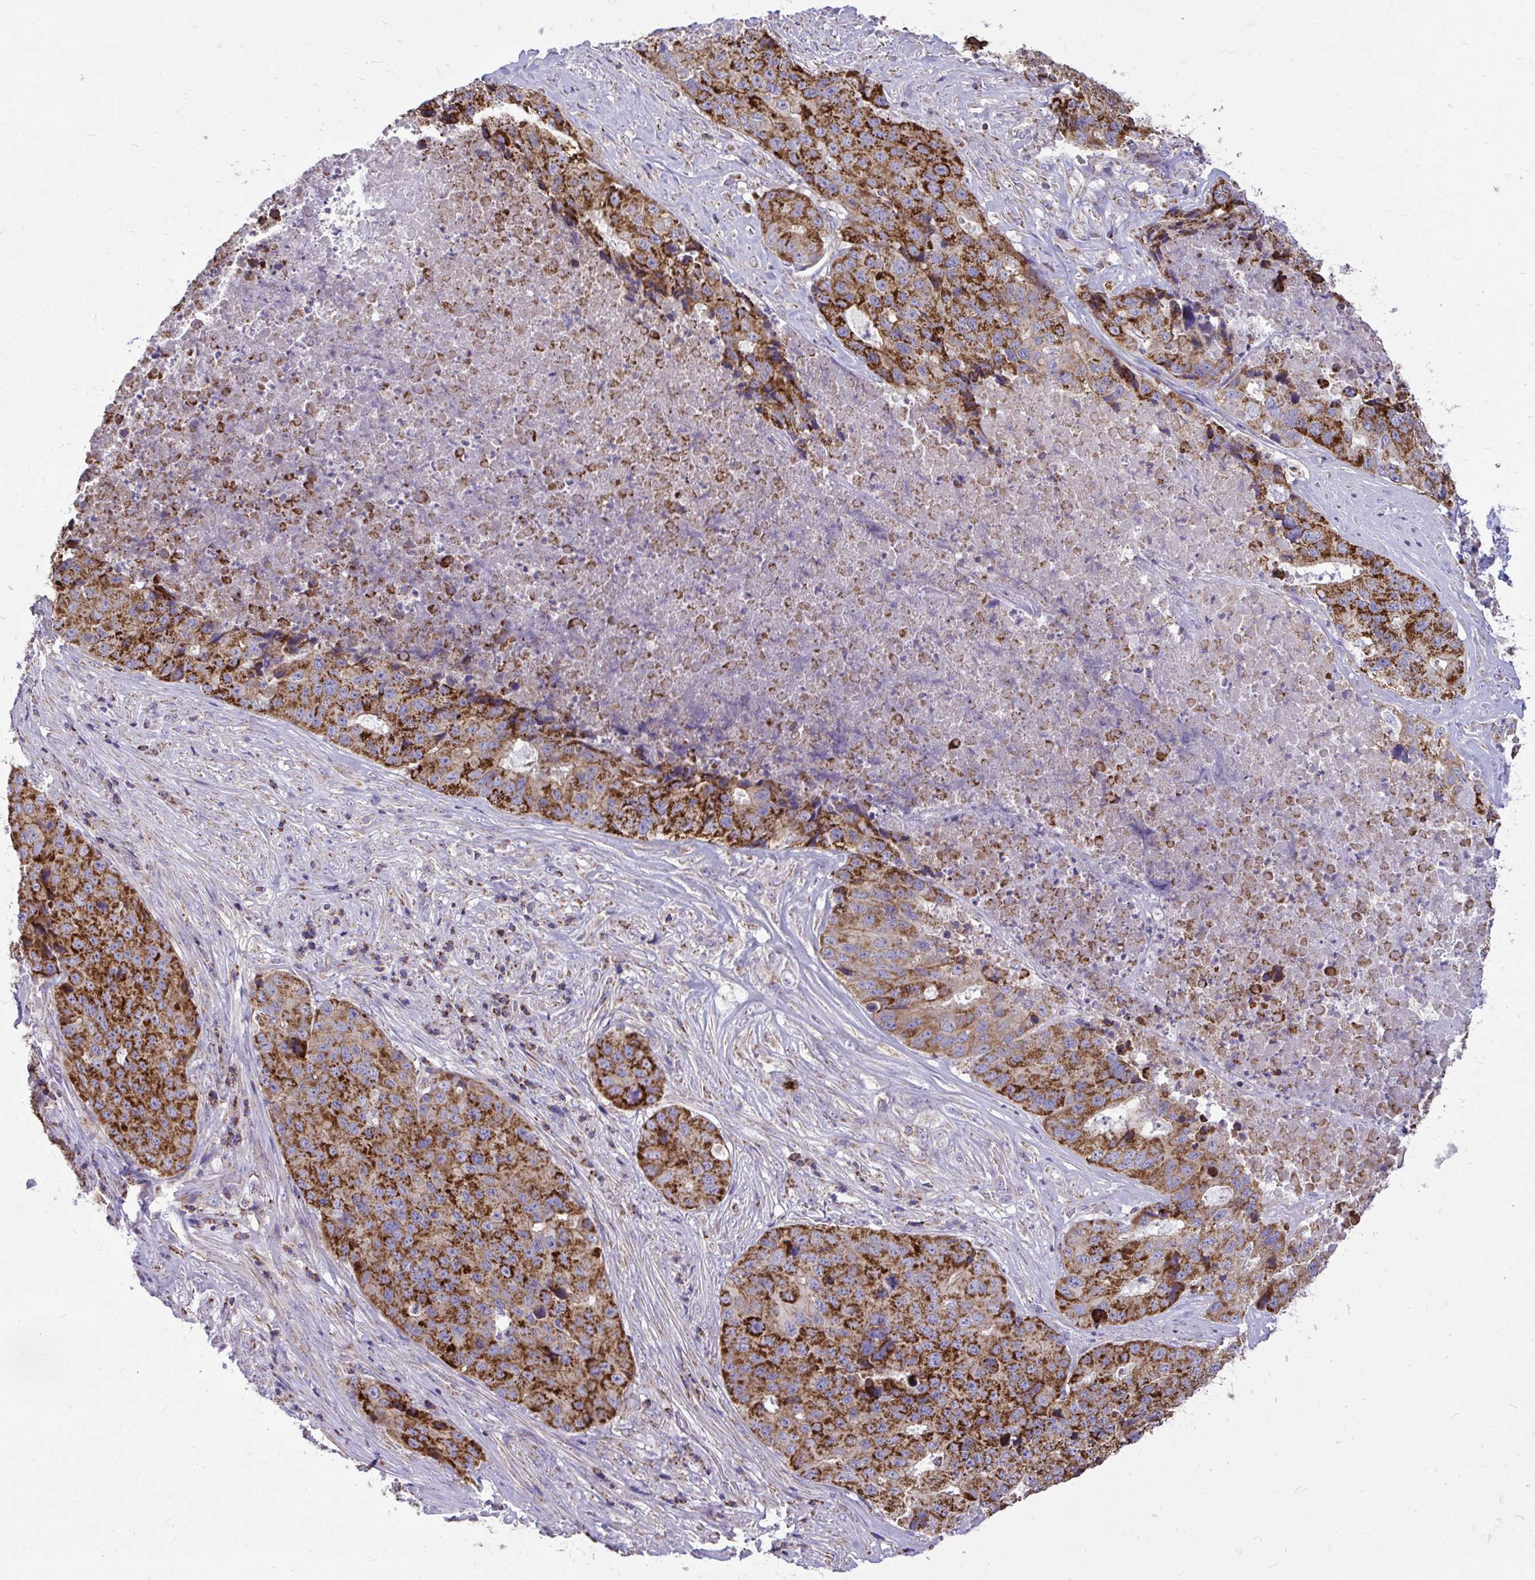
{"staining": {"intensity": "strong", "quantity": ">75%", "location": "cytoplasmic/membranous"}, "tissue": "stomach cancer", "cell_type": "Tumor cells", "image_type": "cancer", "snomed": [{"axis": "morphology", "description": "Adenocarcinoma, NOS"}, {"axis": "topography", "description": "Stomach"}], "caption": "IHC staining of stomach cancer, which reveals high levels of strong cytoplasmic/membranous expression in about >75% of tumor cells indicating strong cytoplasmic/membranous protein staining. The staining was performed using DAB (3,3'-diaminobenzidine) (brown) for protein detection and nuclei were counterstained in hematoxylin (blue).", "gene": "SPTBN2", "patient": {"sex": "male", "age": 71}}